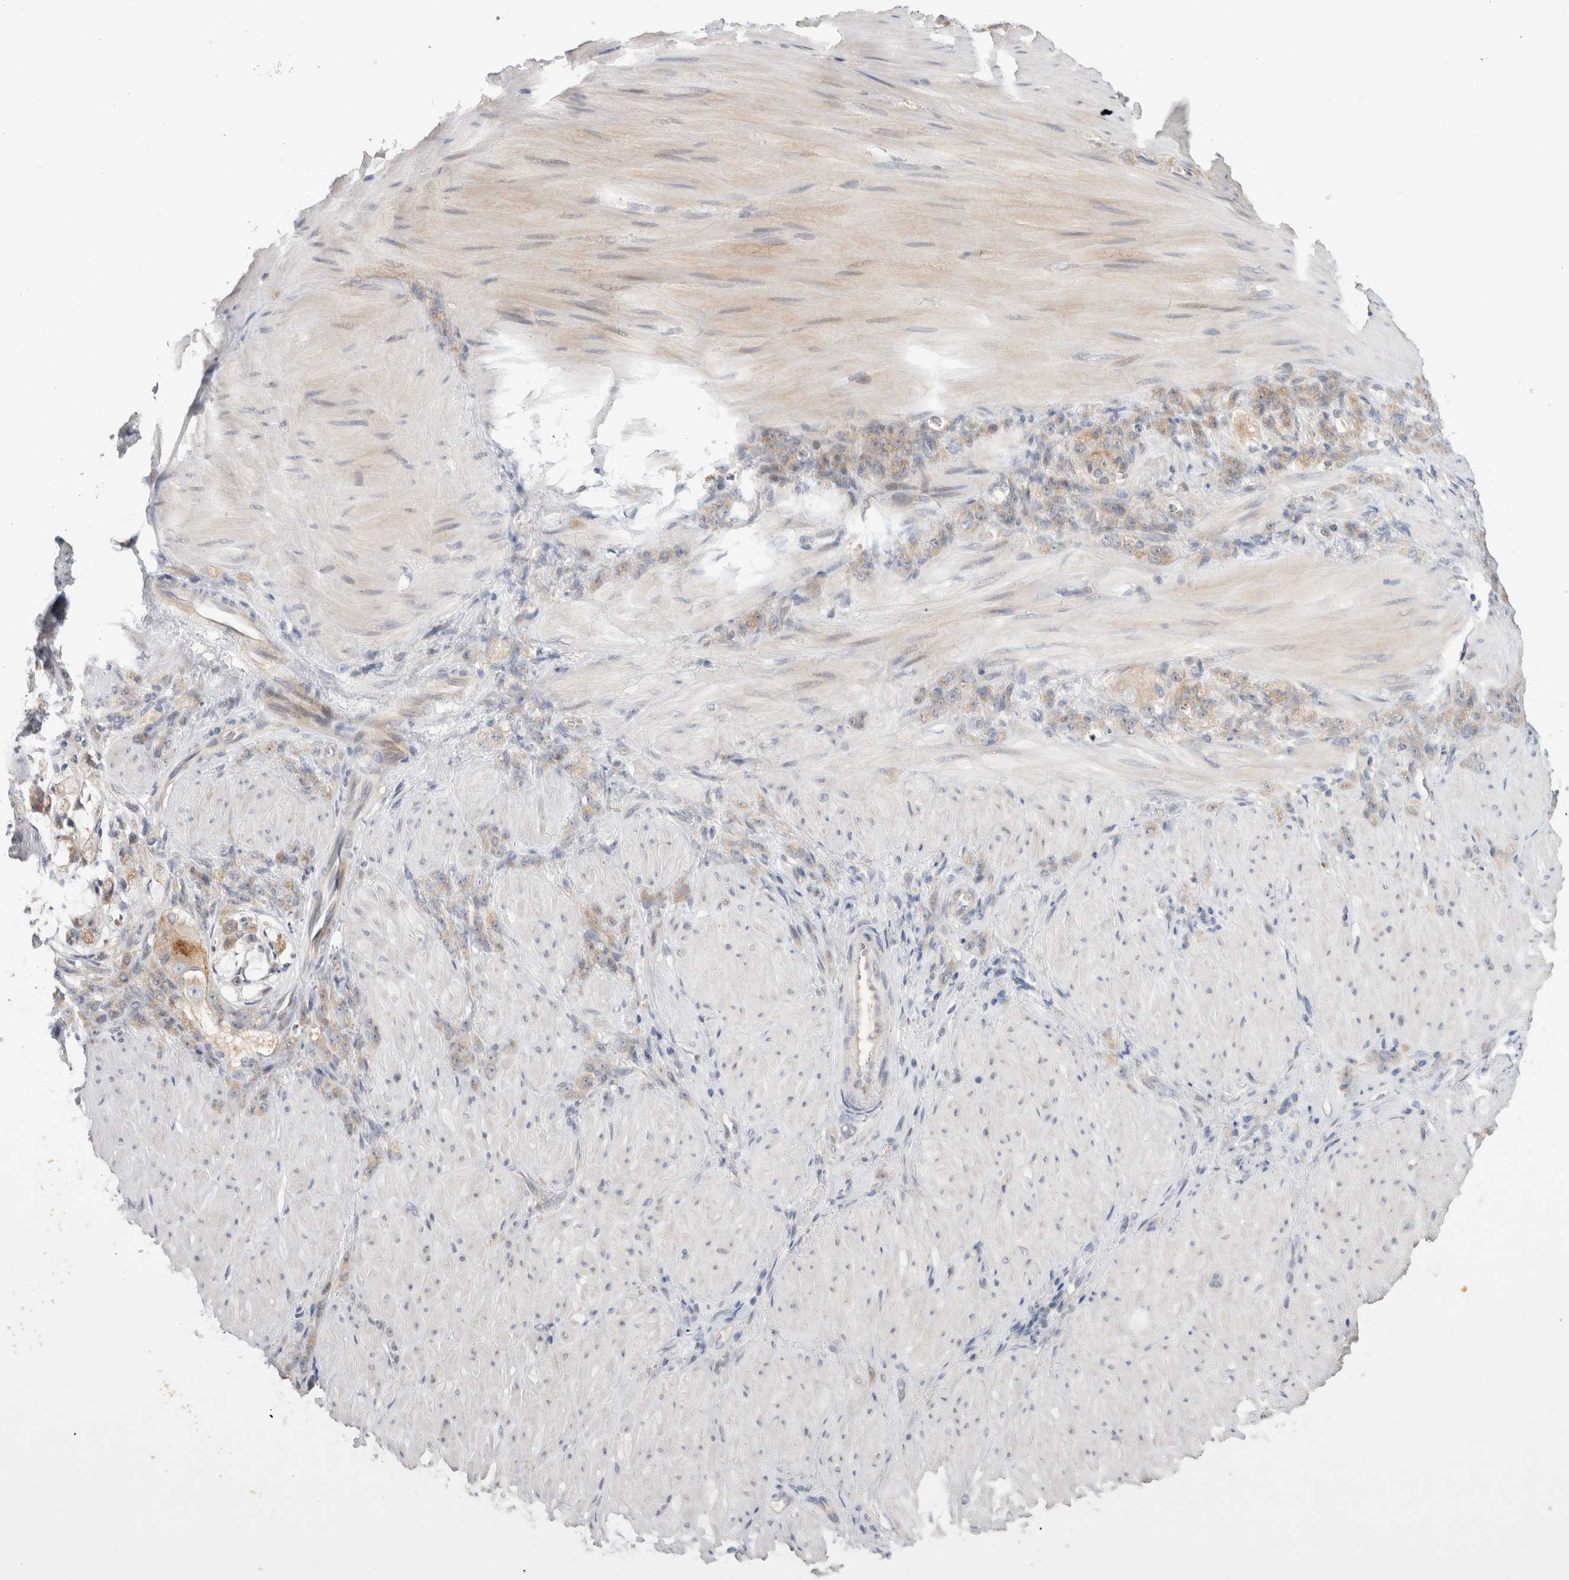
{"staining": {"intensity": "weak", "quantity": "25%-75%", "location": "cytoplasmic/membranous"}, "tissue": "stomach cancer", "cell_type": "Tumor cells", "image_type": "cancer", "snomed": [{"axis": "morphology", "description": "Normal tissue, NOS"}, {"axis": "morphology", "description": "Adenocarcinoma, NOS"}, {"axis": "topography", "description": "Stomach"}], "caption": "About 25%-75% of tumor cells in human adenocarcinoma (stomach) demonstrate weak cytoplasmic/membranous protein positivity as visualized by brown immunohistochemical staining.", "gene": "NEDD4L", "patient": {"sex": "male", "age": 82}}